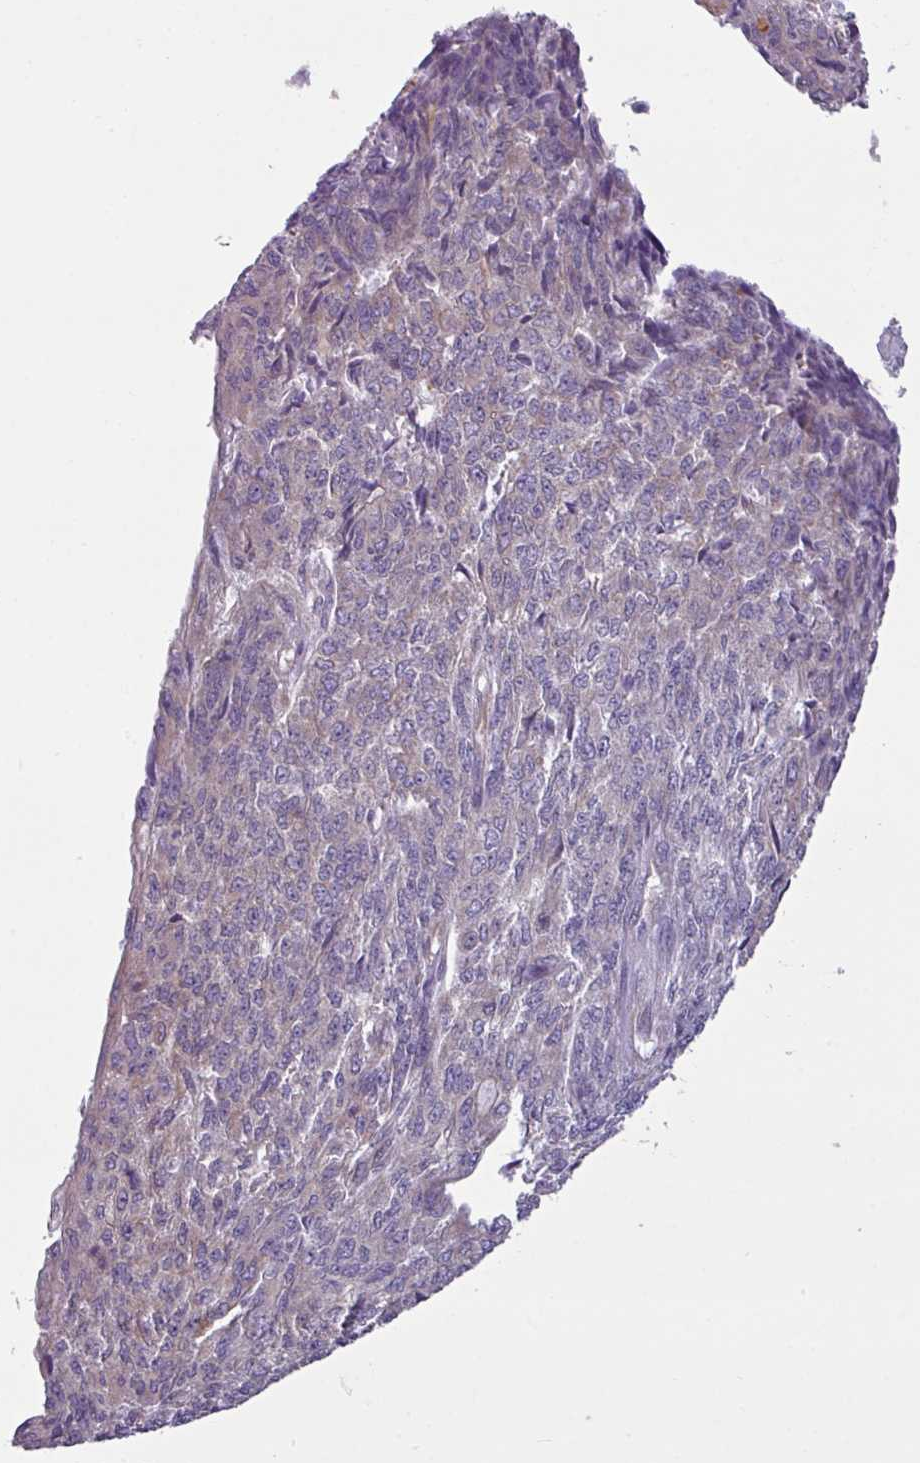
{"staining": {"intensity": "weak", "quantity": "<25%", "location": "cytoplasmic/membranous"}, "tissue": "endometrial cancer", "cell_type": "Tumor cells", "image_type": "cancer", "snomed": [{"axis": "morphology", "description": "Adenocarcinoma, NOS"}, {"axis": "topography", "description": "Endometrium"}], "caption": "Tumor cells show no significant staining in endometrial adenocarcinoma.", "gene": "TOR1AIP2", "patient": {"sex": "female", "age": 32}}